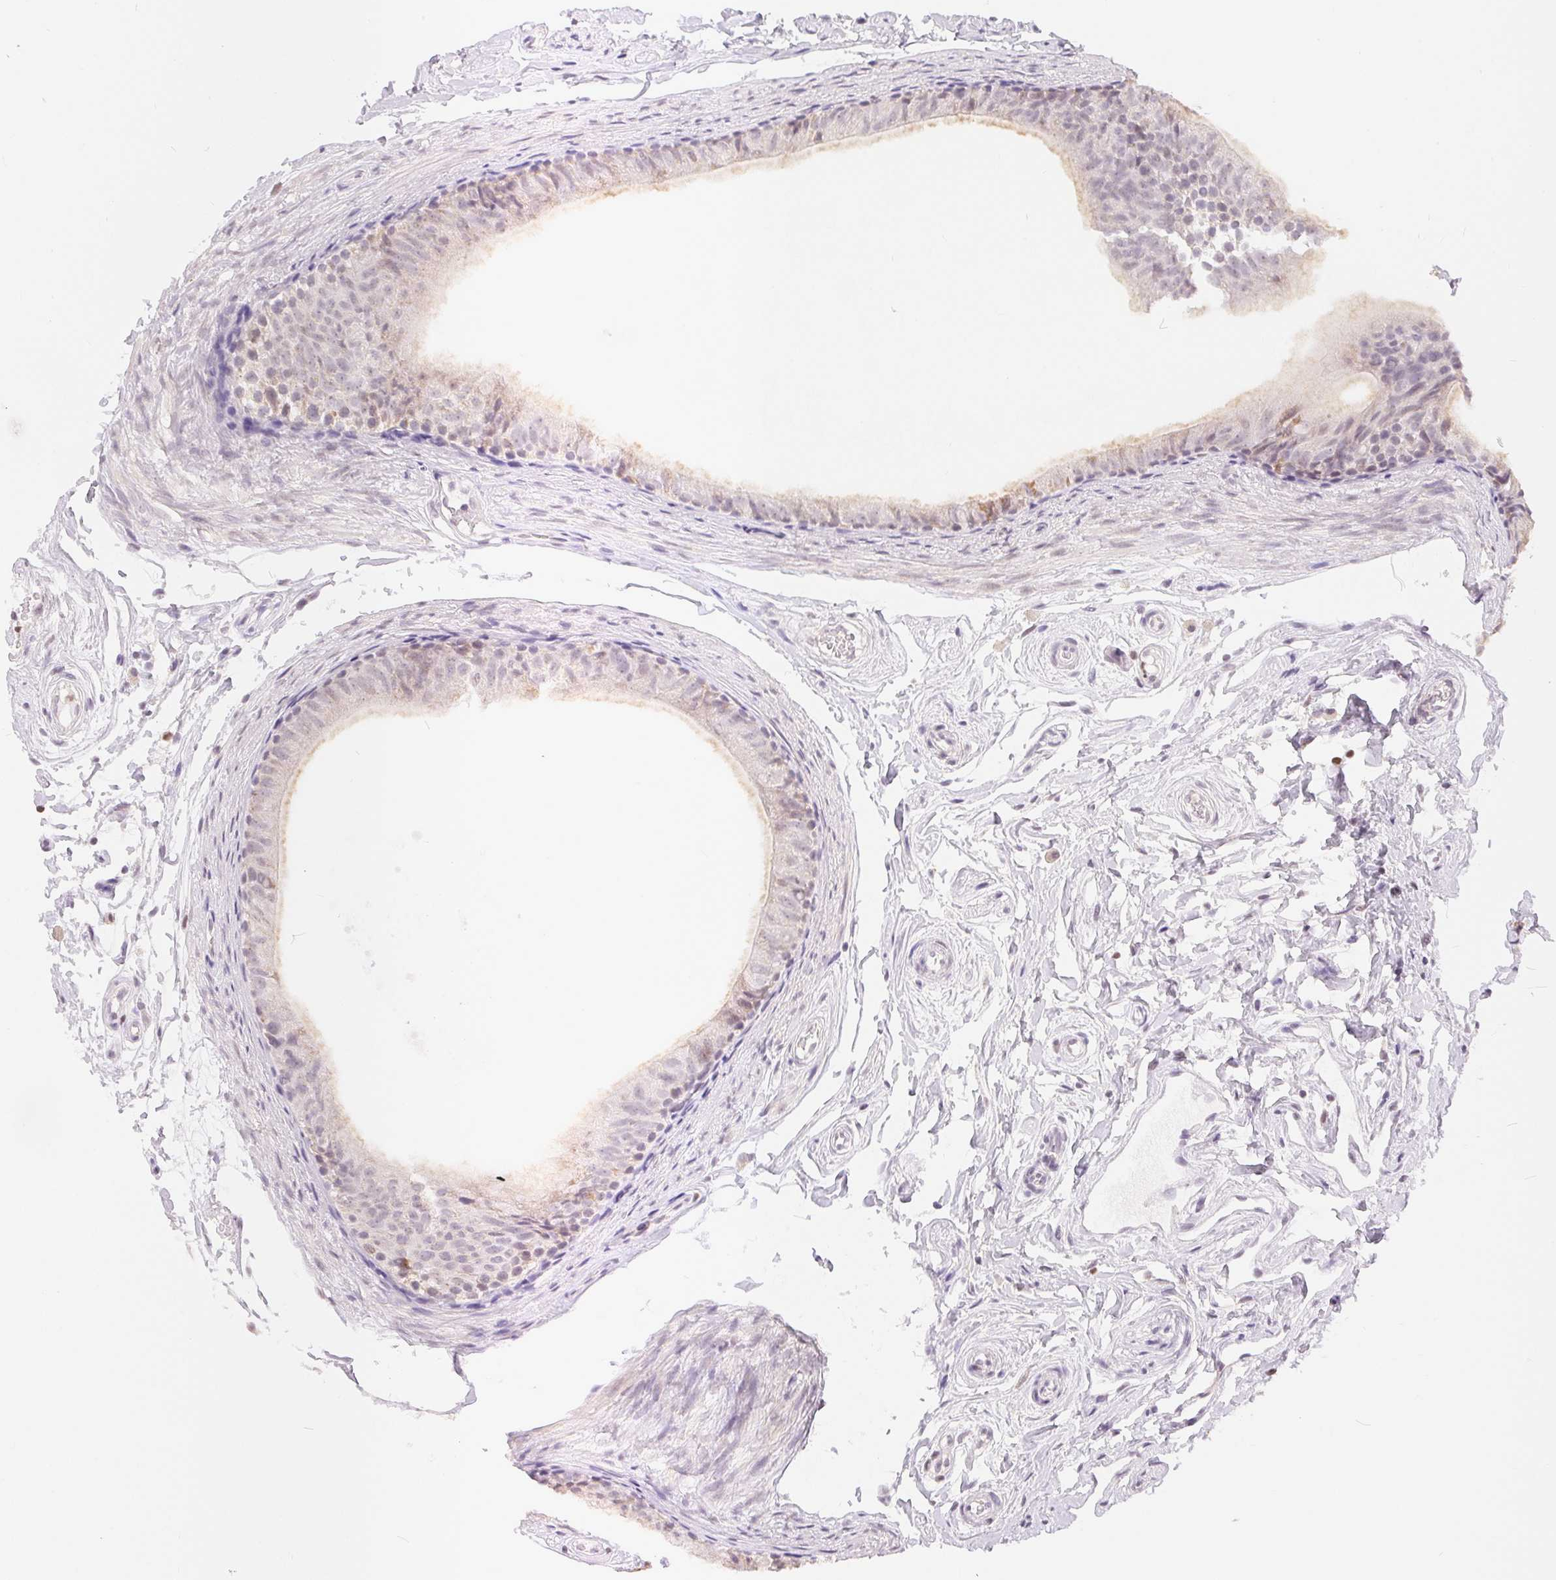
{"staining": {"intensity": "weak", "quantity": "<25%", "location": "cytoplasmic/membranous"}, "tissue": "epididymis", "cell_type": "Glandular cells", "image_type": "normal", "snomed": [{"axis": "morphology", "description": "Normal tissue, NOS"}, {"axis": "topography", "description": "Epididymis"}], "caption": "Glandular cells show no significant staining in benign epididymis. The staining was performed using DAB to visualize the protein expression in brown, while the nuclei were stained in blue with hematoxylin (Magnification: 20x).", "gene": "POU2F2", "patient": {"sex": "male", "age": 45}}